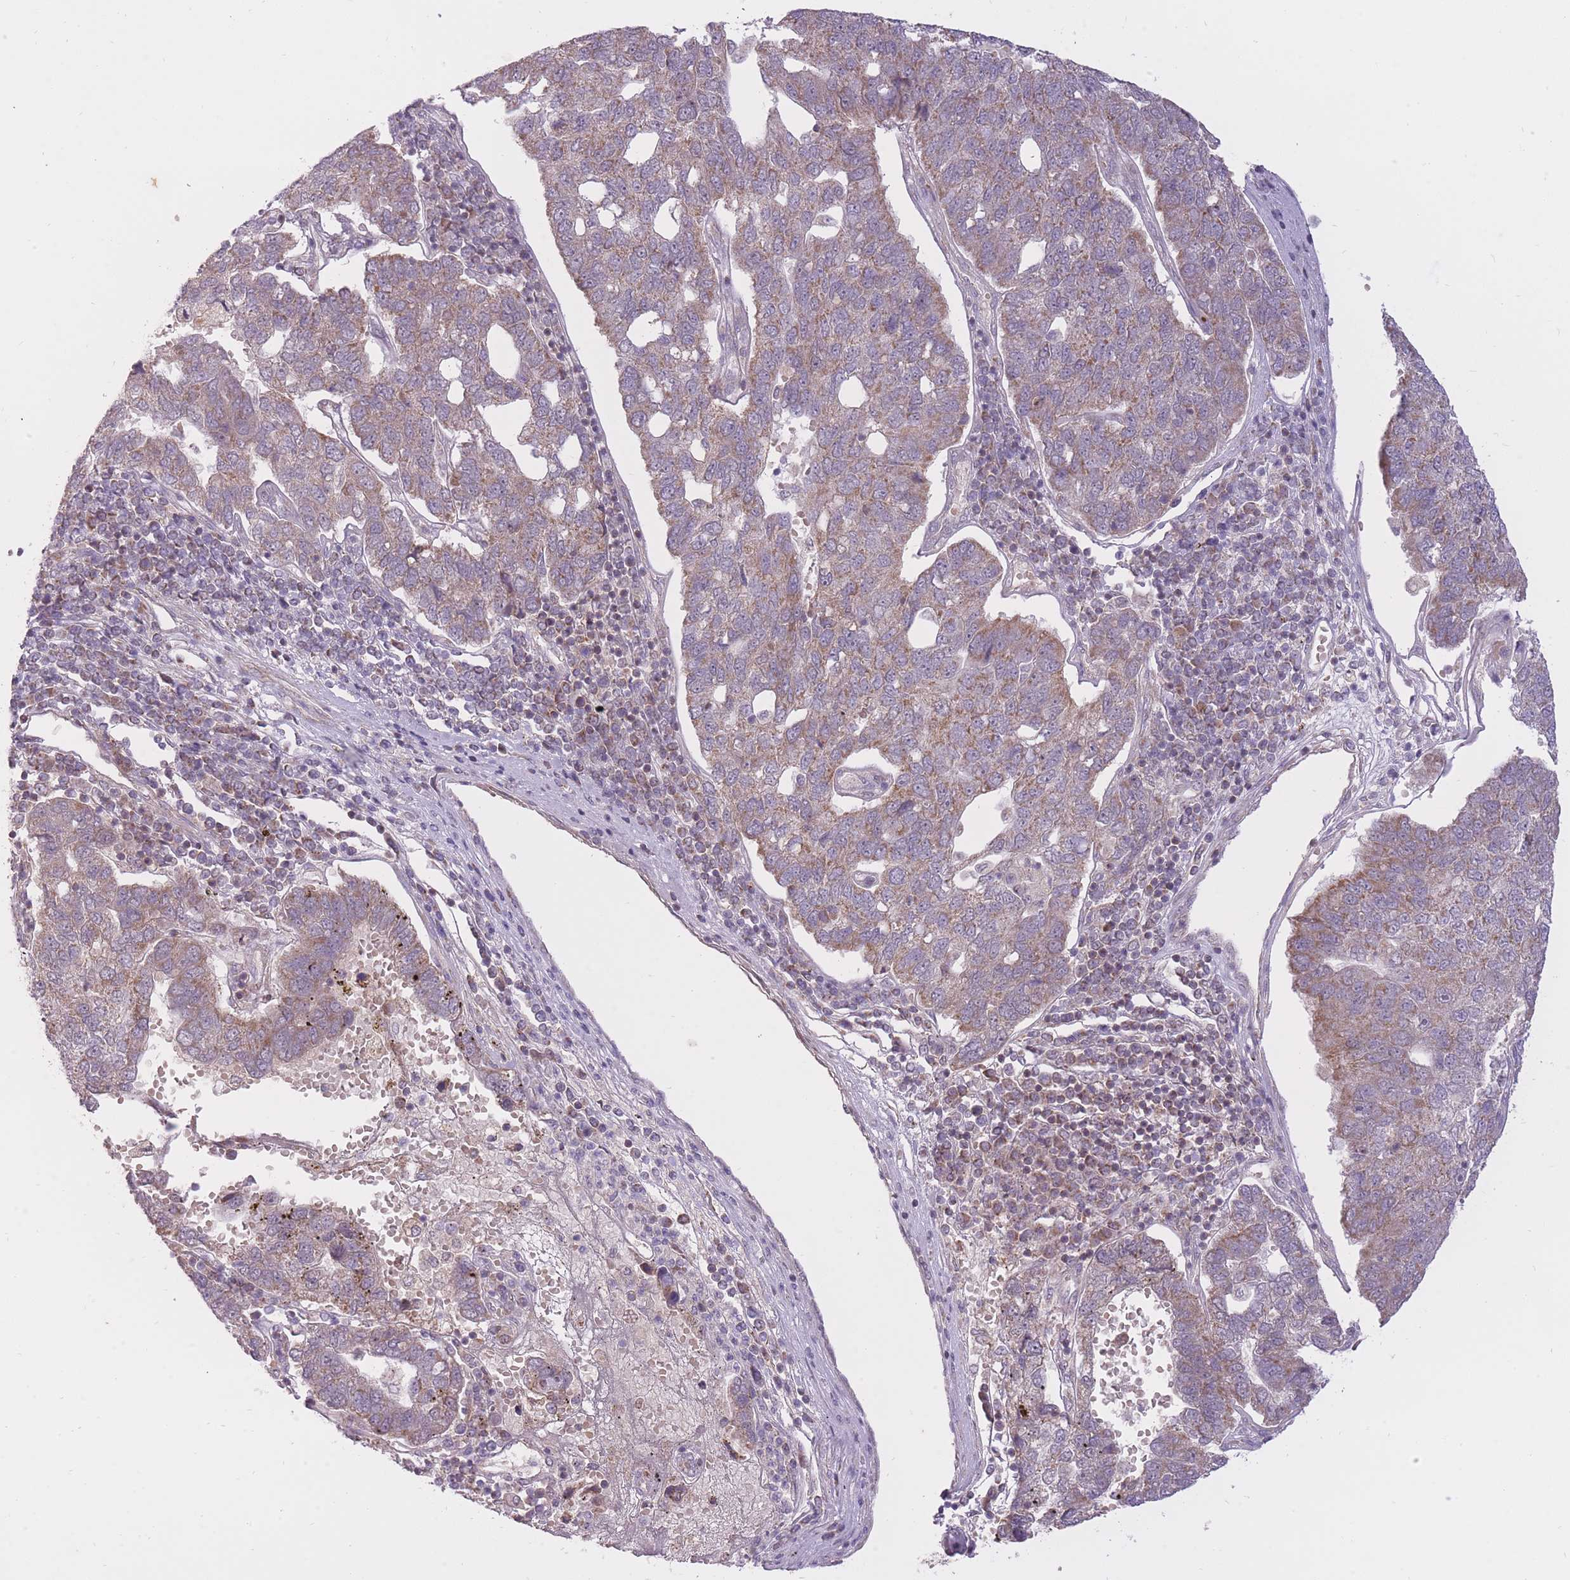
{"staining": {"intensity": "weak", "quantity": "<25%", "location": "cytoplasmic/membranous"}, "tissue": "pancreatic cancer", "cell_type": "Tumor cells", "image_type": "cancer", "snomed": [{"axis": "morphology", "description": "Adenocarcinoma, NOS"}, {"axis": "topography", "description": "Pancreas"}], "caption": "The immunohistochemistry micrograph has no significant positivity in tumor cells of pancreatic cancer tissue. (Brightfield microscopy of DAB immunohistochemistry (IHC) at high magnification).", "gene": "LIN7C", "patient": {"sex": "female", "age": 61}}